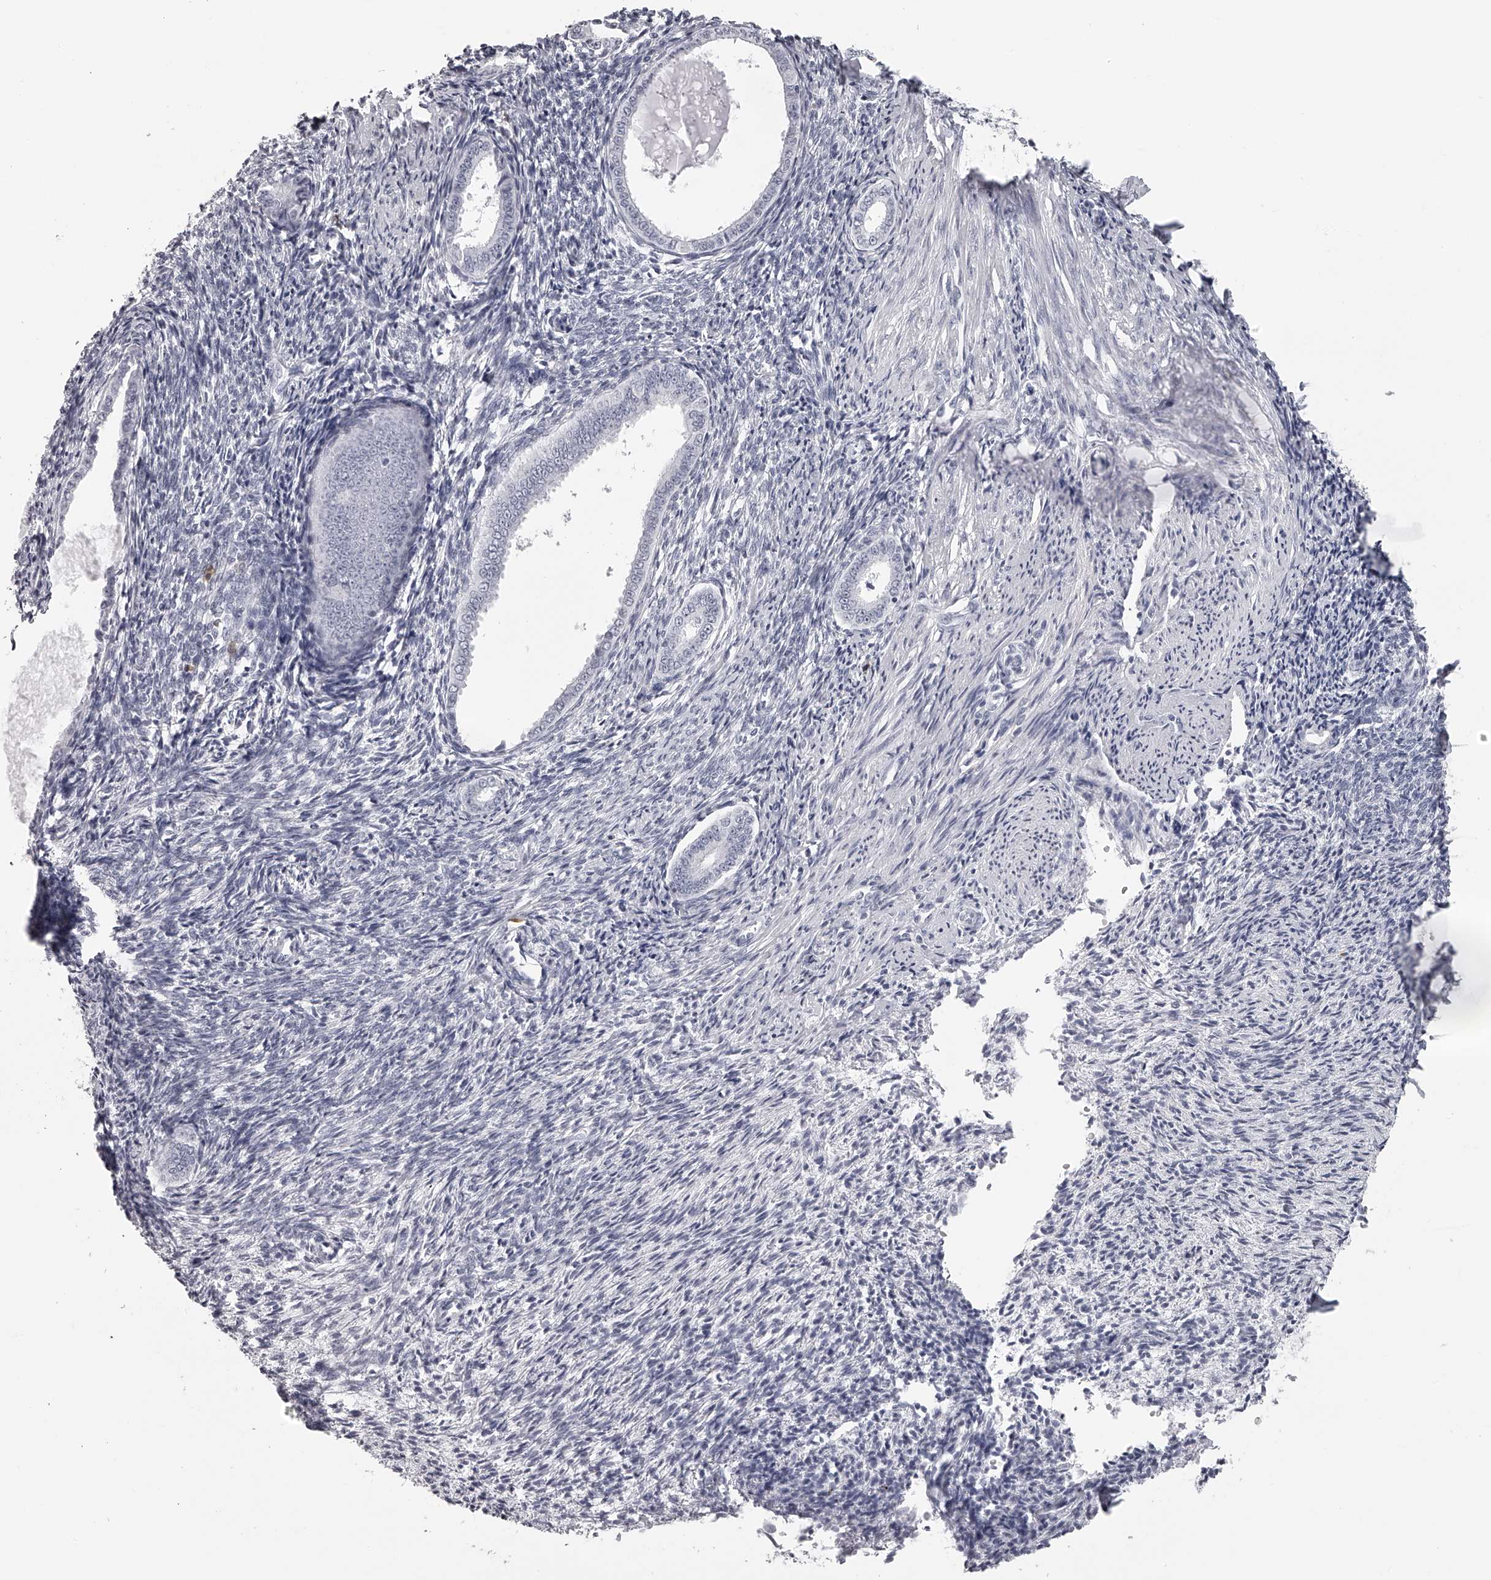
{"staining": {"intensity": "negative", "quantity": "none", "location": "none"}, "tissue": "endometrium", "cell_type": "Cells in endometrial stroma", "image_type": "normal", "snomed": [{"axis": "morphology", "description": "Normal tissue, NOS"}, {"axis": "topography", "description": "Endometrium"}], "caption": "DAB immunohistochemical staining of normal human endometrium shows no significant expression in cells in endometrial stroma. The staining is performed using DAB brown chromogen with nuclei counter-stained in using hematoxylin.", "gene": "SEC11C", "patient": {"sex": "female", "age": 56}}